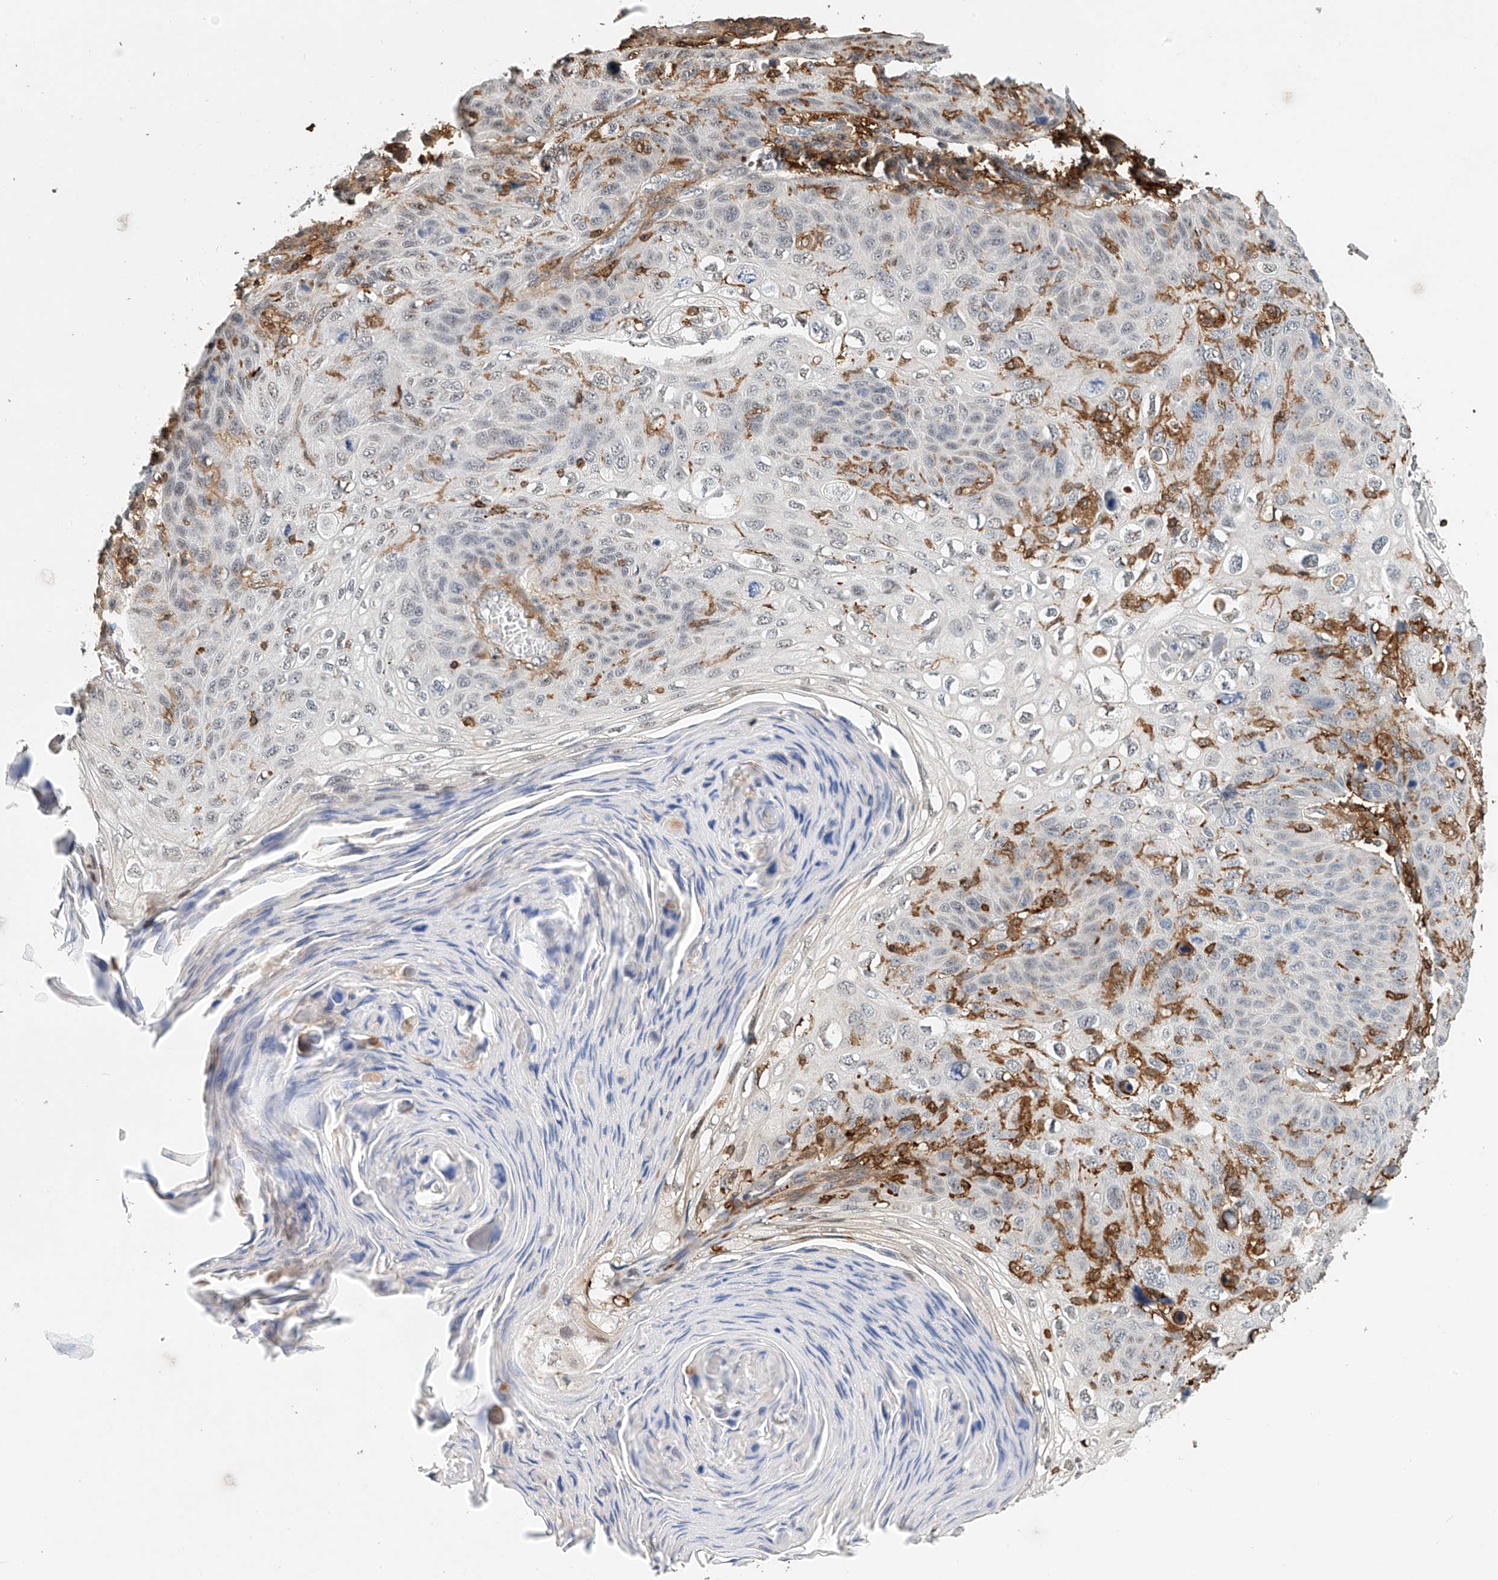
{"staining": {"intensity": "negative", "quantity": "none", "location": "none"}, "tissue": "skin cancer", "cell_type": "Tumor cells", "image_type": "cancer", "snomed": [{"axis": "morphology", "description": "Squamous cell carcinoma, NOS"}, {"axis": "topography", "description": "Skin"}], "caption": "This is an immunohistochemistry photomicrograph of human skin squamous cell carcinoma. There is no positivity in tumor cells.", "gene": "MICAL1", "patient": {"sex": "female", "age": 90}}